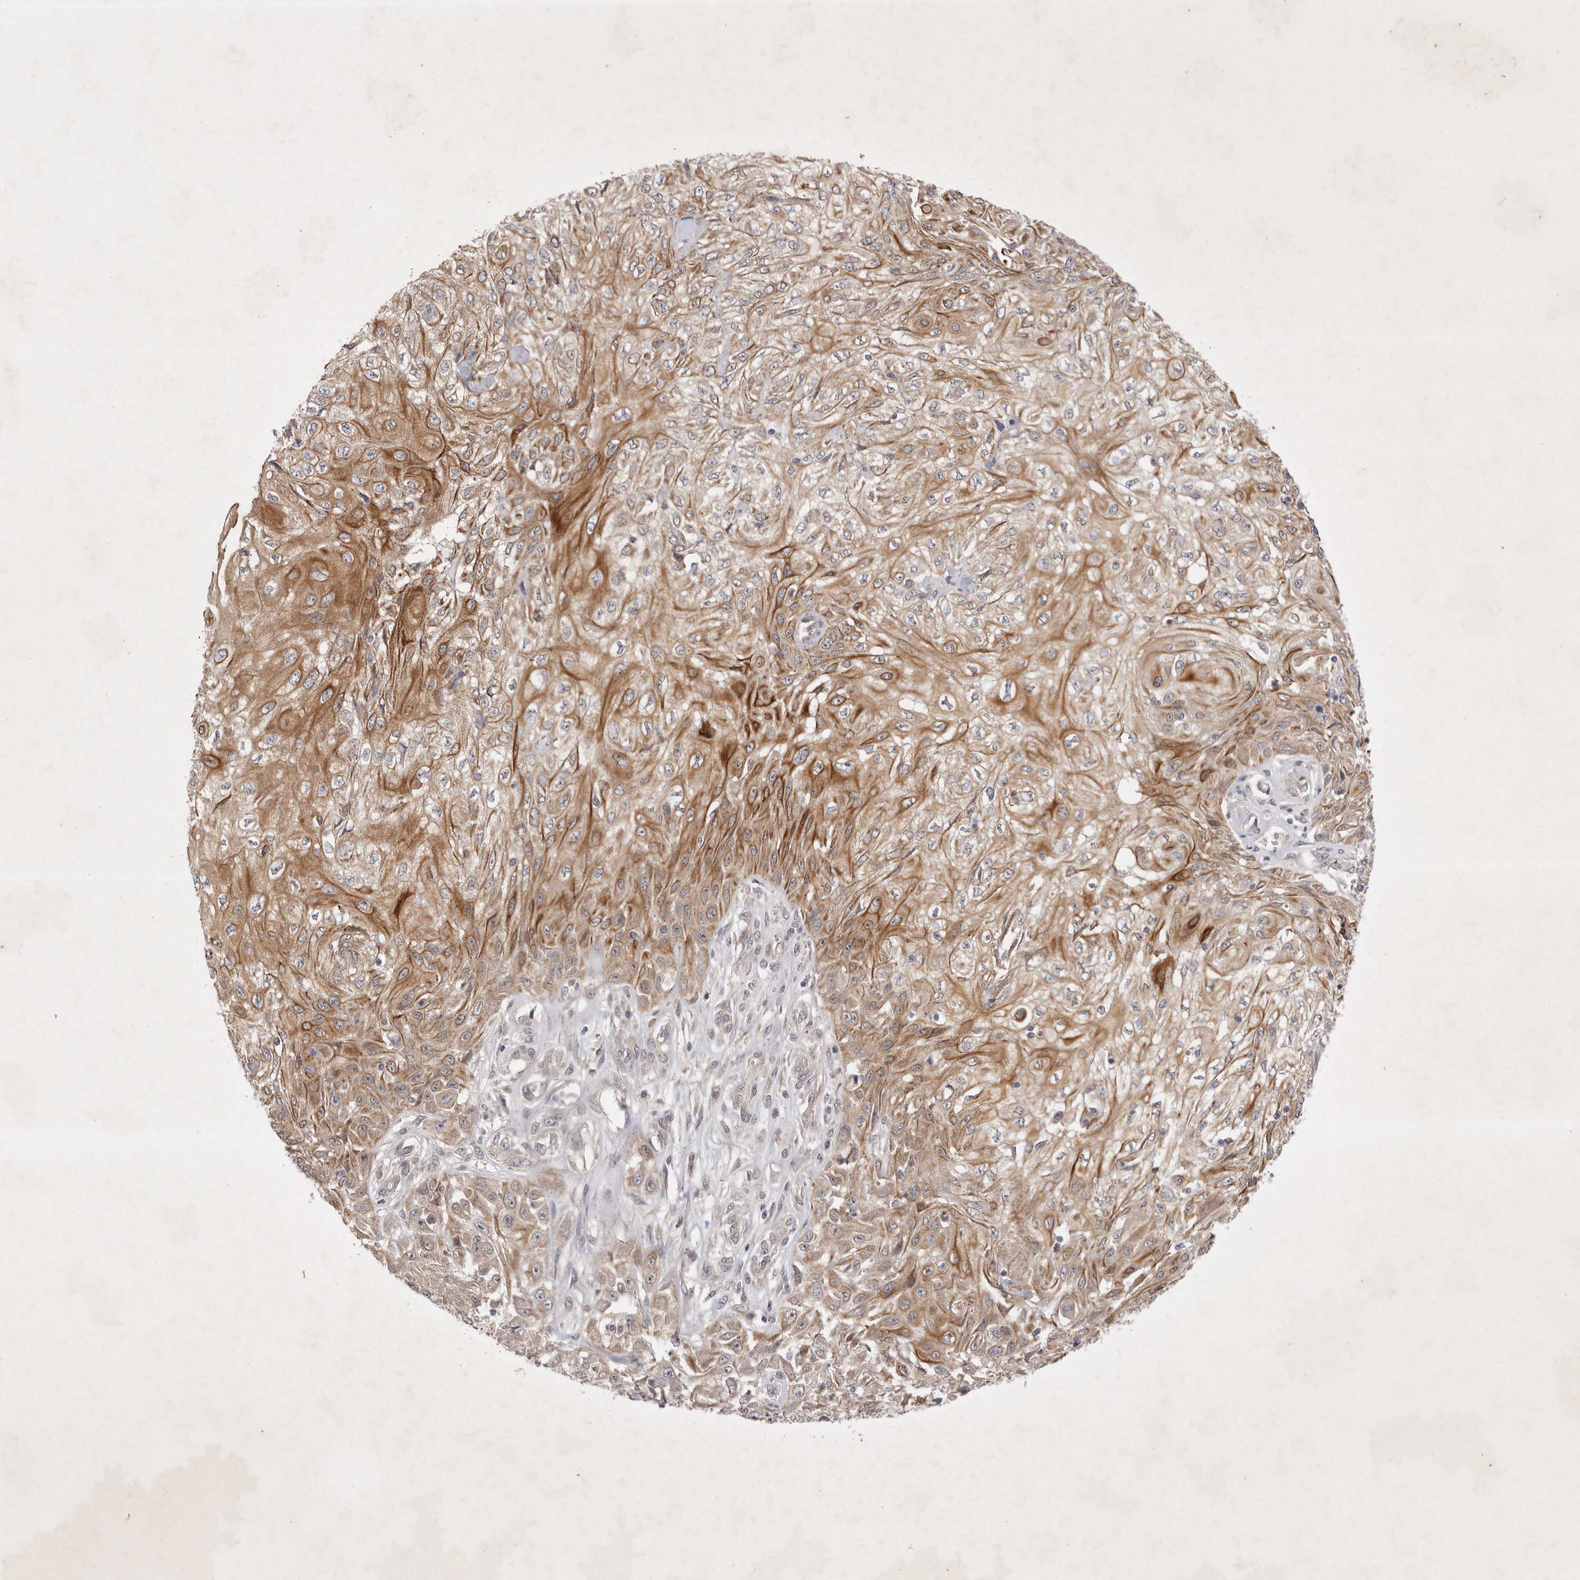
{"staining": {"intensity": "moderate", "quantity": ">75%", "location": "cytoplasmic/membranous"}, "tissue": "skin cancer", "cell_type": "Tumor cells", "image_type": "cancer", "snomed": [{"axis": "morphology", "description": "Squamous cell carcinoma, NOS"}, {"axis": "morphology", "description": "Squamous cell carcinoma, metastatic, NOS"}, {"axis": "topography", "description": "Skin"}, {"axis": "topography", "description": "Lymph node"}], "caption": "Immunohistochemistry of skin cancer reveals medium levels of moderate cytoplasmic/membranous expression in about >75% of tumor cells.", "gene": "PTPDC1", "patient": {"sex": "male", "age": 75}}